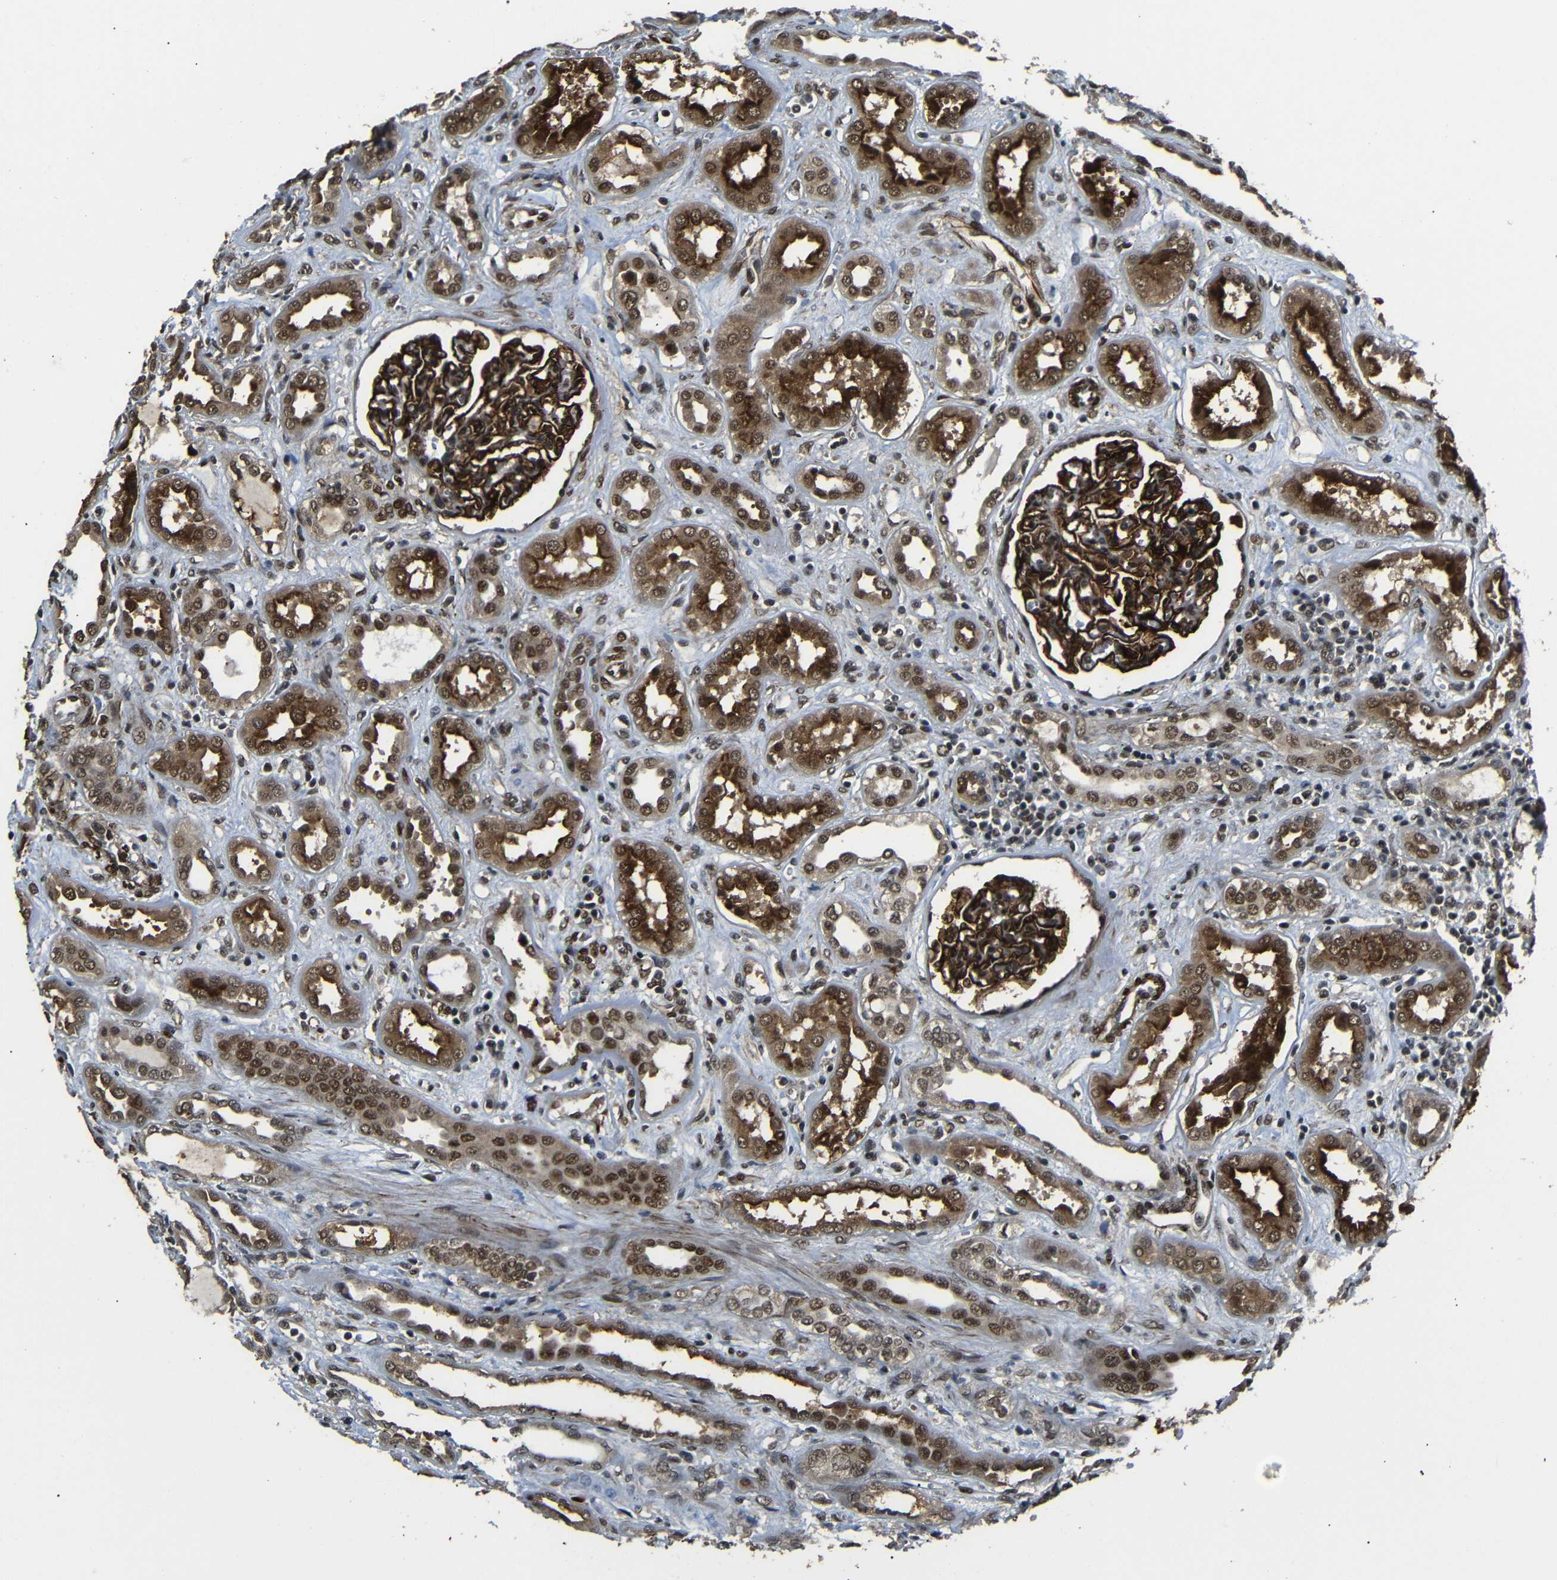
{"staining": {"intensity": "strong", "quantity": ">75%", "location": "cytoplasmic/membranous"}, "tissue": "kidney", "cell_type": "Cells in glomeruli", "image_type": "normal", "snomed": [{"axis": "morphology", "description": "Normal tissue, NOS"}, {"axis": "topography", "description": "Kidney"}], "caption": "Strong cytoplasmic/membranous positivity is appreciated in about >75% of cells in glomeruli in unremarkable kidney. (IHC, brightfield microscopy, high magnification).", "gene": "TBX2", "patient": {"sex": "male", "age": 59}}